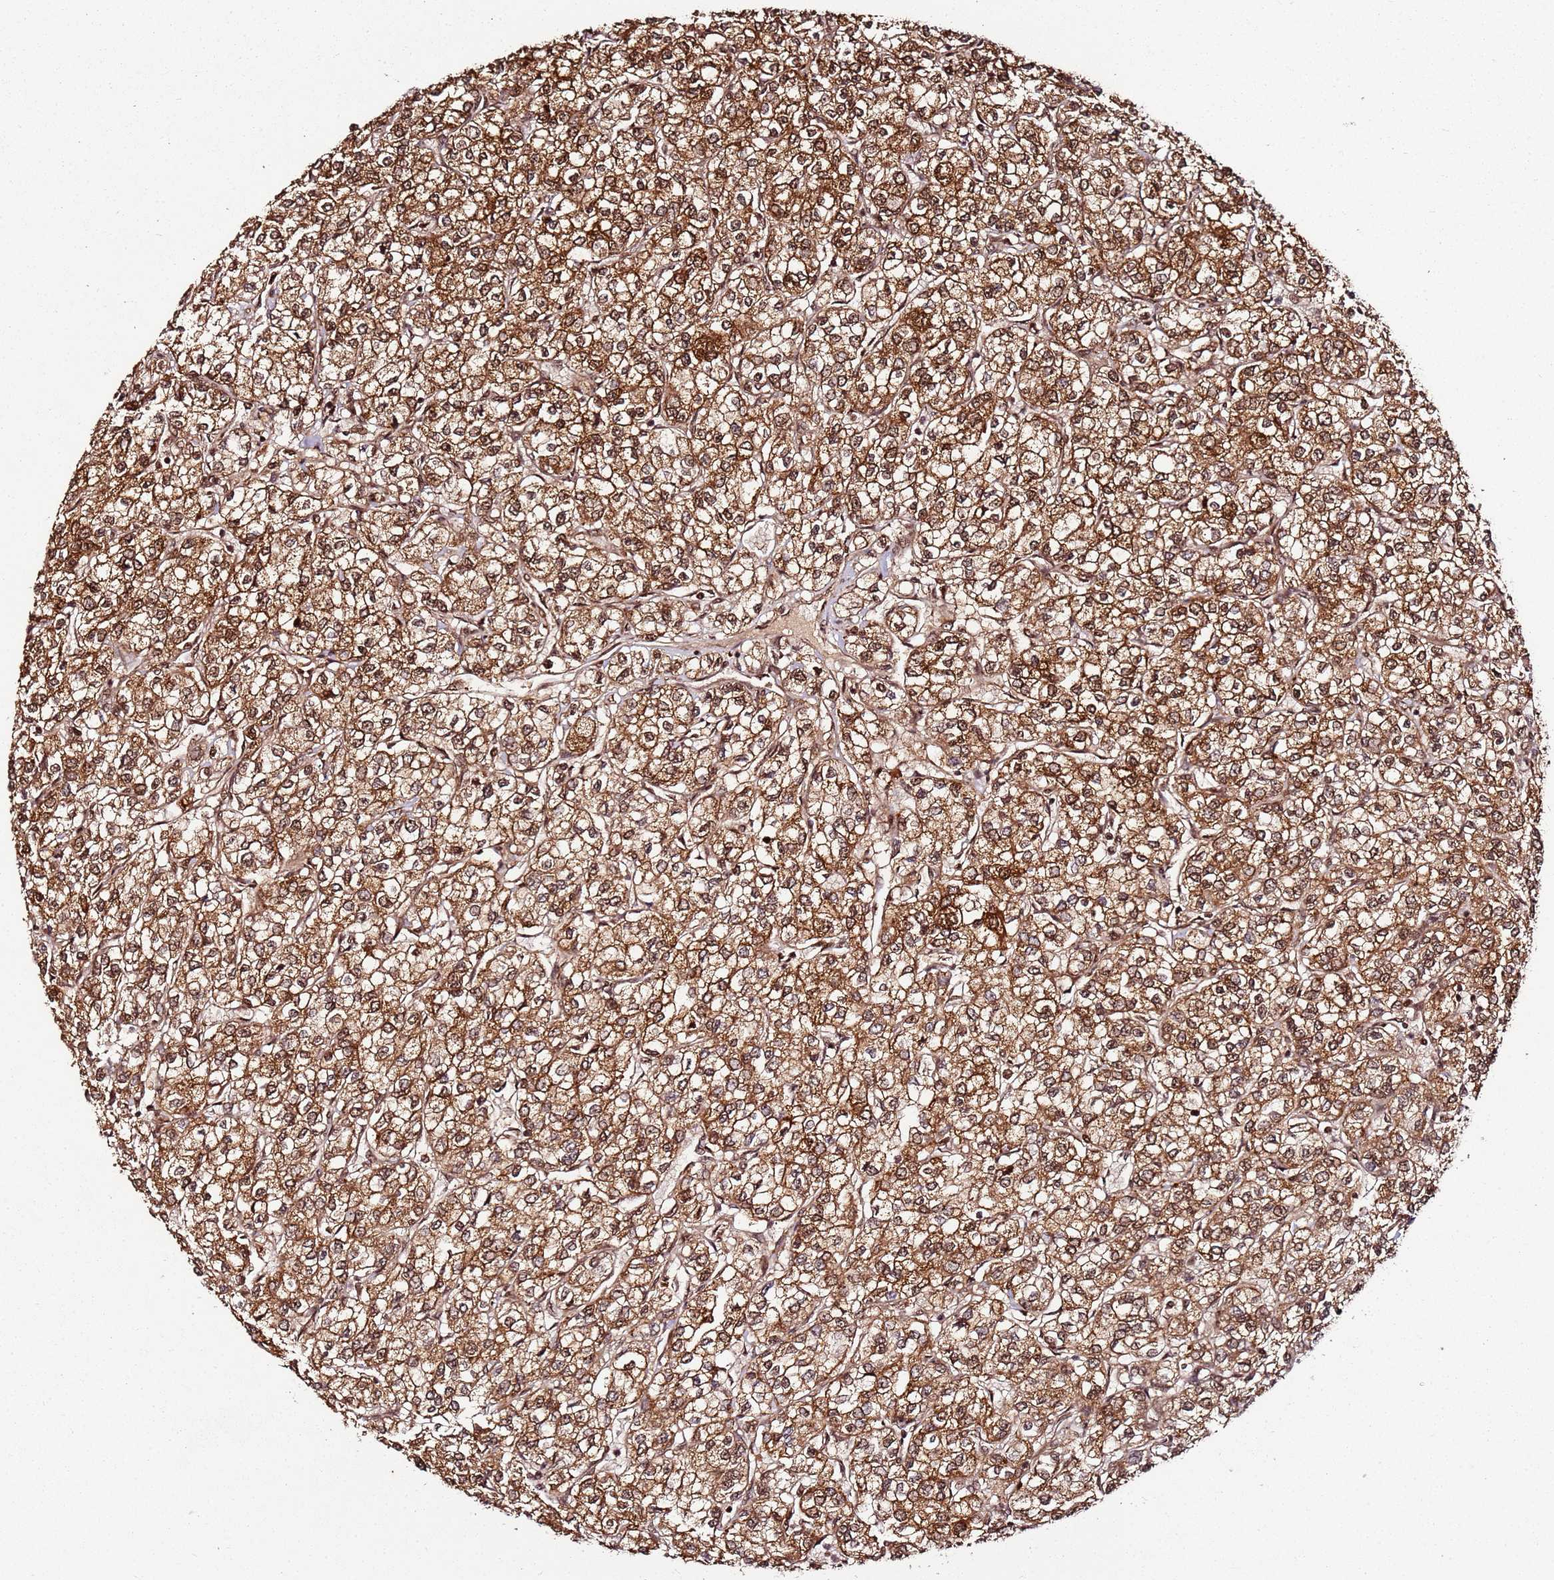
{"staining": {"intensity": "moderate", "quantity": ">75%", "location": "cytoplasmic/membranous,nuclear"}, "tissue": "renal cancer", "cell_type": "Tumor cells", "image_type": "cancer", "snomed": [{"axis": "morphology", "description": "Adenocarcinoma, NOS"}, {"axis": "topography", "description": "Kidney"}], "caption": "Brown immunohistochemical staining in renal cancer (adenocarcinoma) reveals moderate cytoplasmic/membranous and nuclear expression in about >75% of tumor cells.", "gene": "XRN2", "patient": {"sex": "male", "age": 80}}